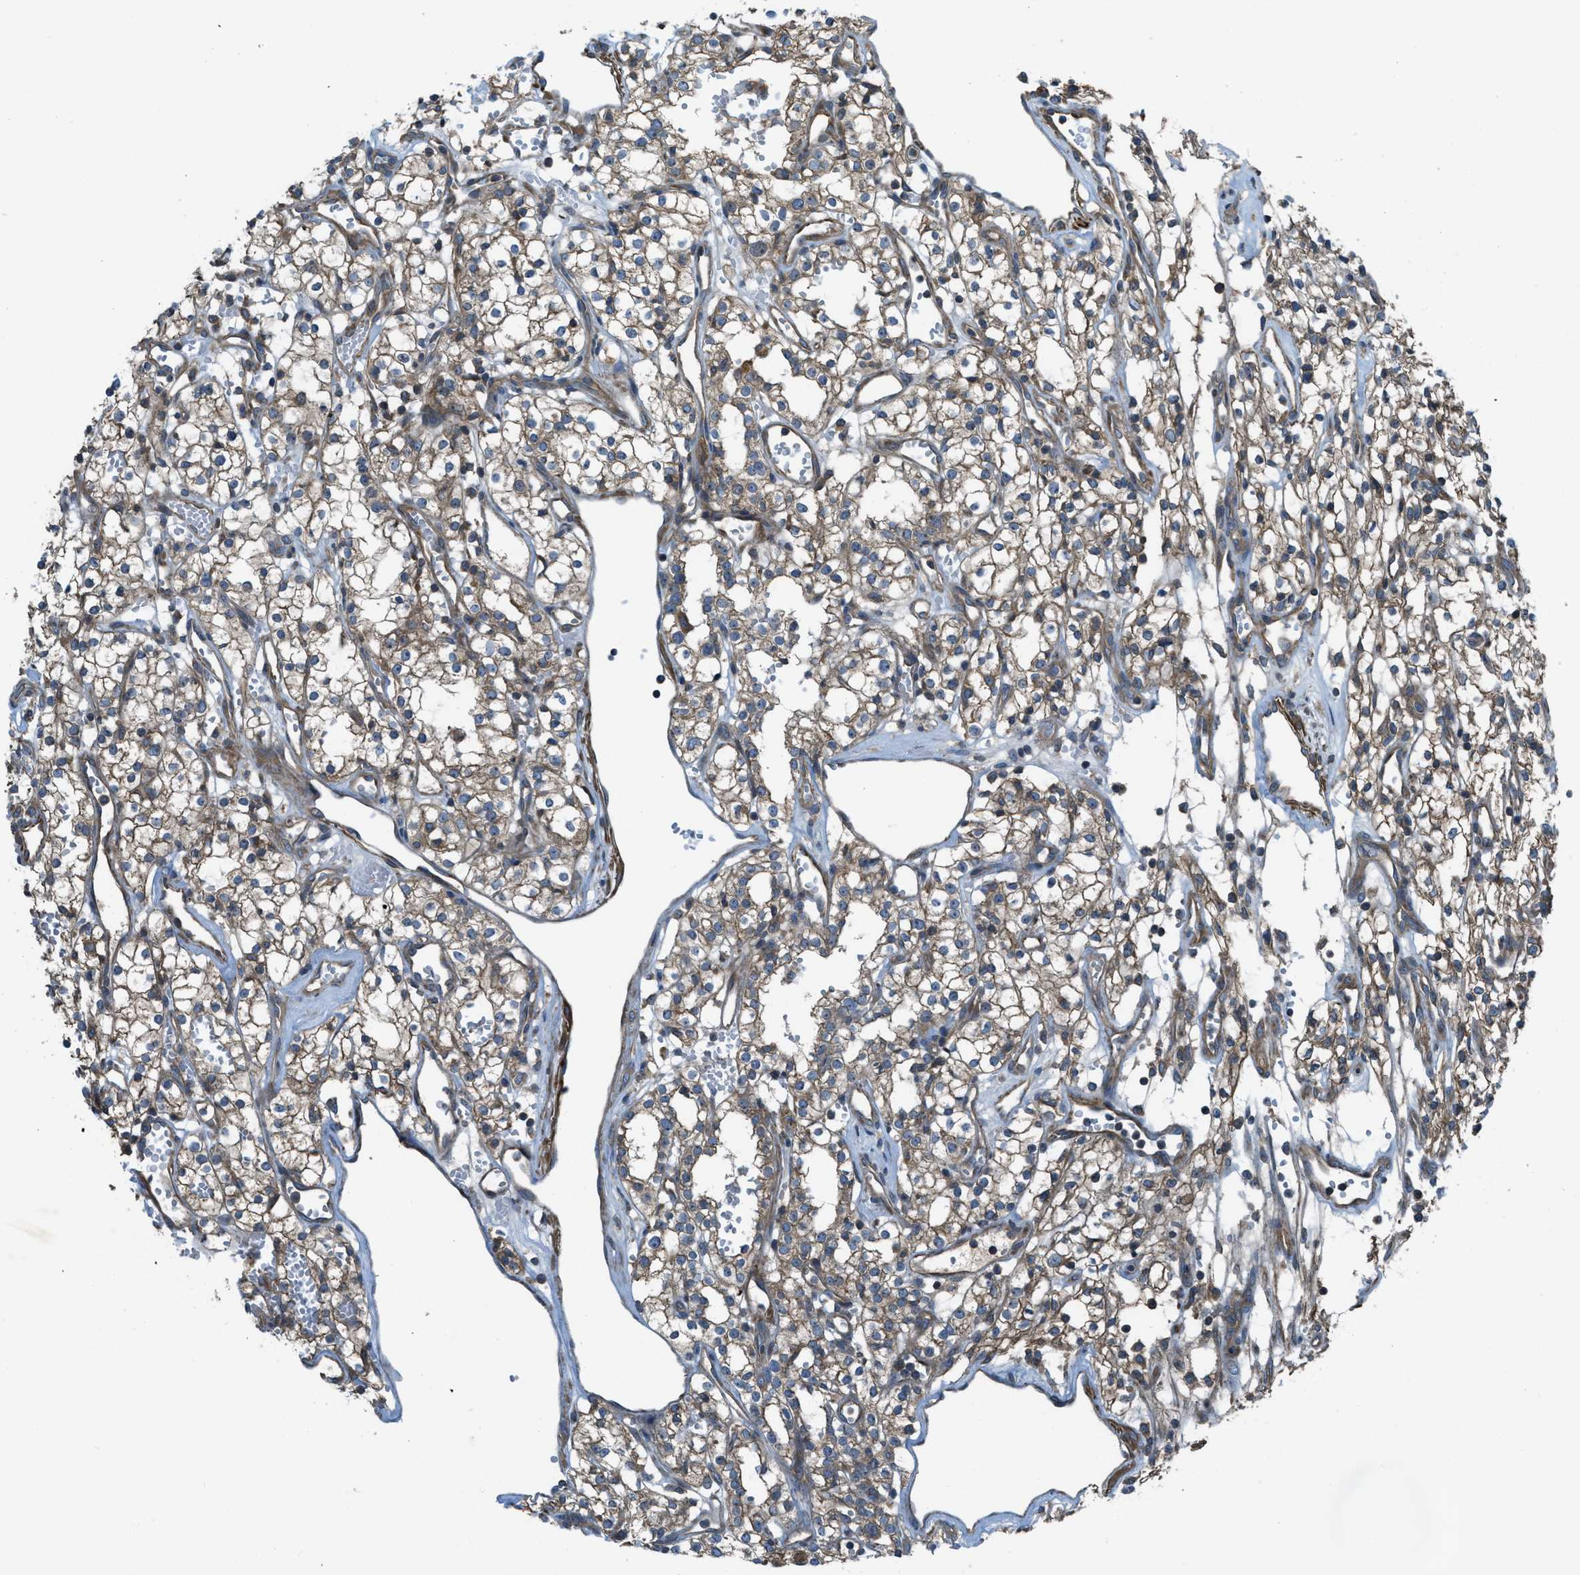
{"staining": {"intensity": "moderate", "quantity": ">75%", "location": "cytoplasmic/membranous"}, "tissue": "renal cancer", "cell_type": "Tumor cells", "image_type": "cancer", "snomed": [{"axis": "morphology", "description": "Adenocarcinoma, NOS"}, {"axis": "topography", "description": "Kidney"}], "caption": "High-magnification brightfield microscopy of renal cancer (adenocarcinoma) stained with DAB (brown) and counterstained with hematoxylin (blue). tumor cells exhibit moderate cytoplasmic/membranous expression is identified in approximately>75% of cells. The staining was performed using DAB to visualize the protein expression in brown, while the nuclei were stained in blue with hematoxylin (Magnification: 20x).", "gene": "VEZT", "patient": {"sex": "male", "age": 59}}